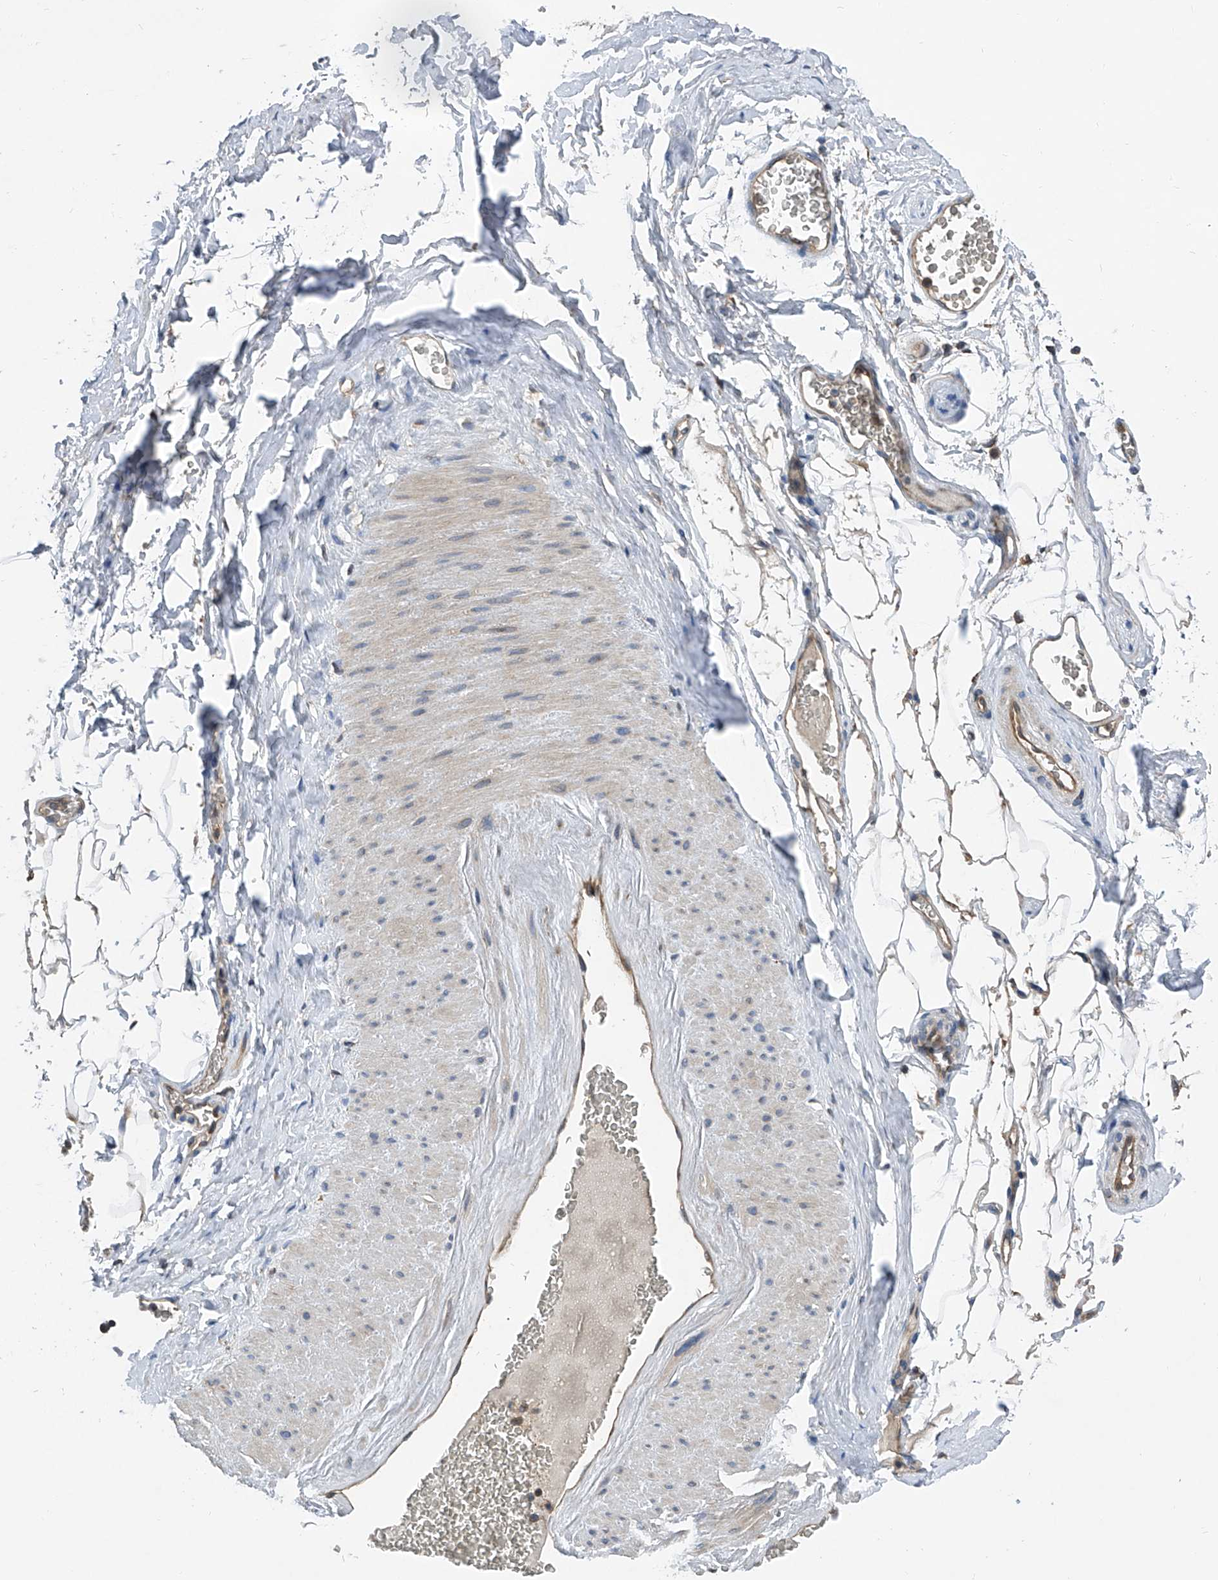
{"staining": {"intensity": "moderate", "quantity": "<25%", "location": "cytoplasmic/membranous"}, "tissue": "adipose tissue", "cell_type": "Adipocytes", "image_type": "normal", "snomed": [{"axis": "morphology", "description": "Normal tissue, NOS"}, {"axis": "morphology", "description": "Adenocarcinoma, Low grade"}, {"axis": "topography", "description": "Prostate"}, {"axis": "topography", "description": "Peripheral nerve tissue"}], "caption": "High-power microscopy captured an immunohistochemistry (IHC) micrograph of benign adipose tissue, revealing moderate cytoplasmic/membranous expression in about <25% of adipocytes.", "gene": "TRIM38", "patient": {"sex": "male", "age": 63}}